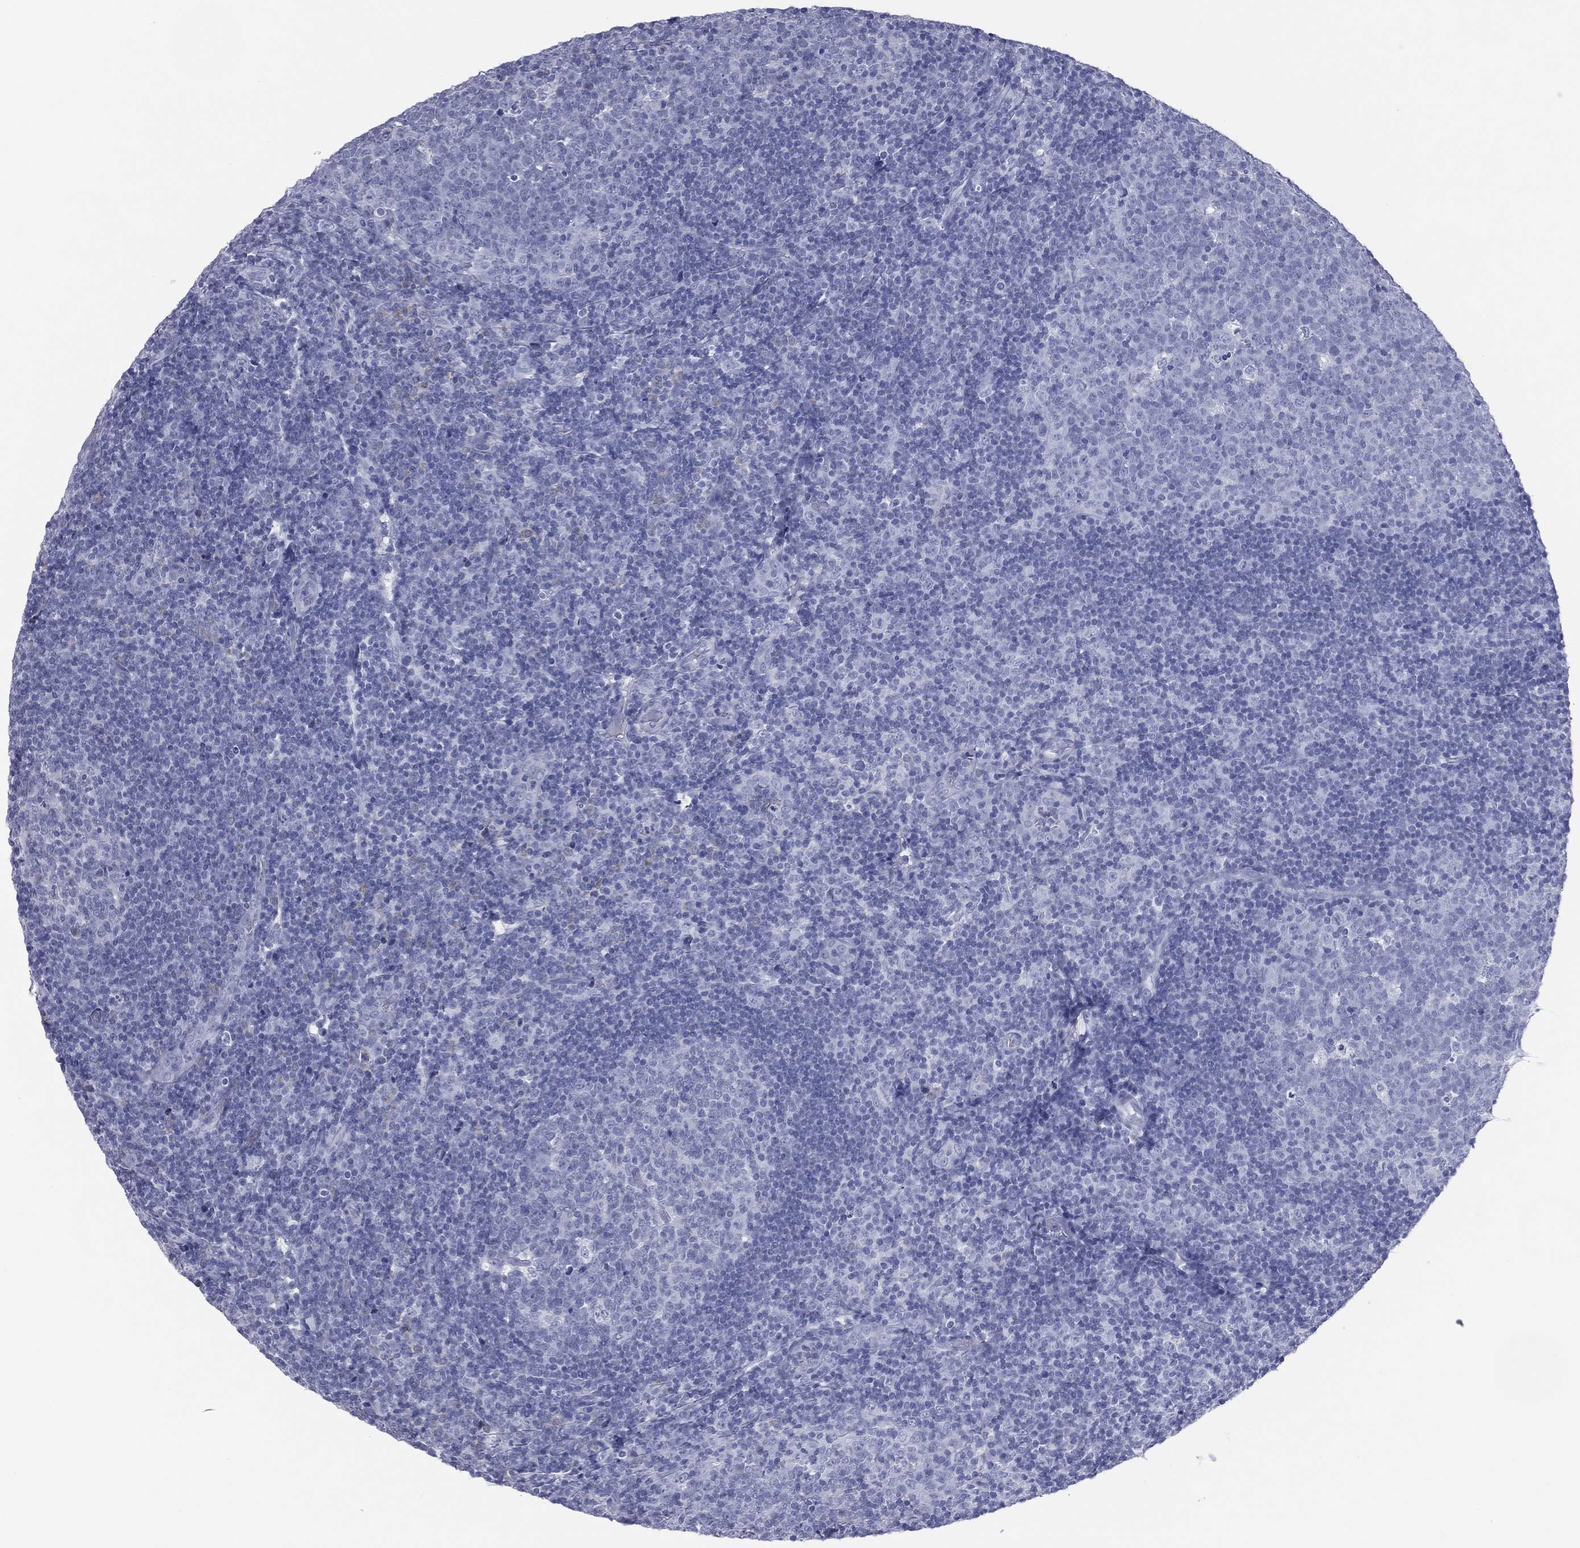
{"staining": {"intensity": "negative", "quantity": "none", "location": "none"}, "tissue": "tonsil", "cell_type": "Germinal center cells", "image_type": "normal", "snomed": [{"axis": "morphology", "description": "Normal tissue, NOS"}, {"axis": "topography", "description": "Tonsil"}], "caption": "DAB immunohistochemical staining of benign human tonsil shows no significant expression in germinal center cells. The staining was performed using DAB (3,3'-diaminobenzidine) to visualize the protein expression in brown, while the nuclei were stained in blue with hematoxylin (Magnification: 20x).", "gene": "MLN", "patient": {"sex": "female", "age": 5}}